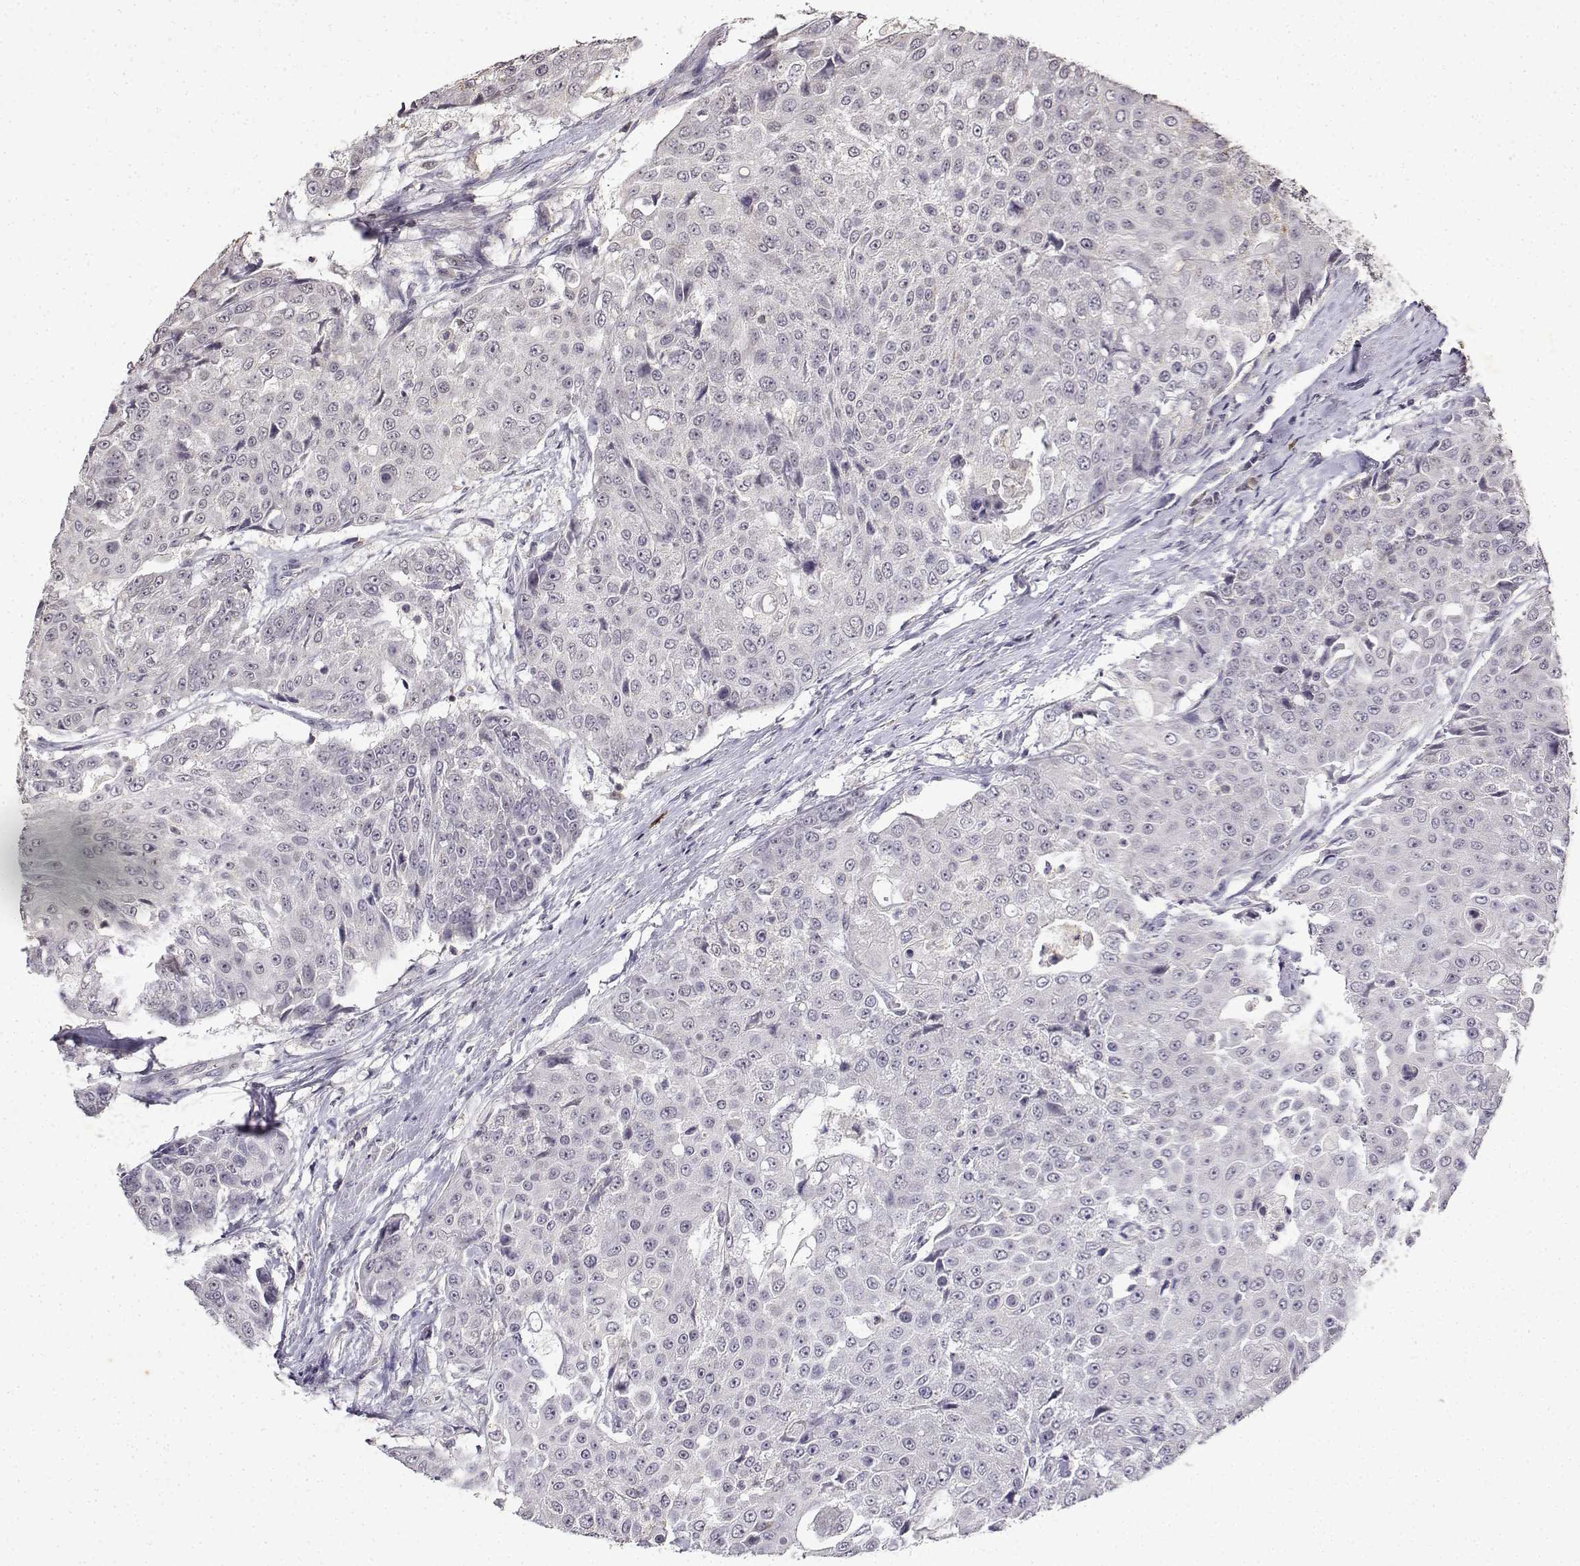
{"staining": {"intensity": "negative", "quantity": "none", "location": "none"}, "tissue": "urothelial cancer", "cell_type": "Tumor cells", "image_type": "cancer", "snomed": [{"axis": "morphology", "description": "Urothelial carcinoma, High grade"}, {"axis": "topography", "description": "Urinary bladder"}], "caption": "An image of human urothelial carcinoma (high-grade) is negative for staining in tumor cells. (IHC, brightfield microscopy, high magnification).", "gene": "BDNF", "patient": {"sex": "female", "age": 63}}